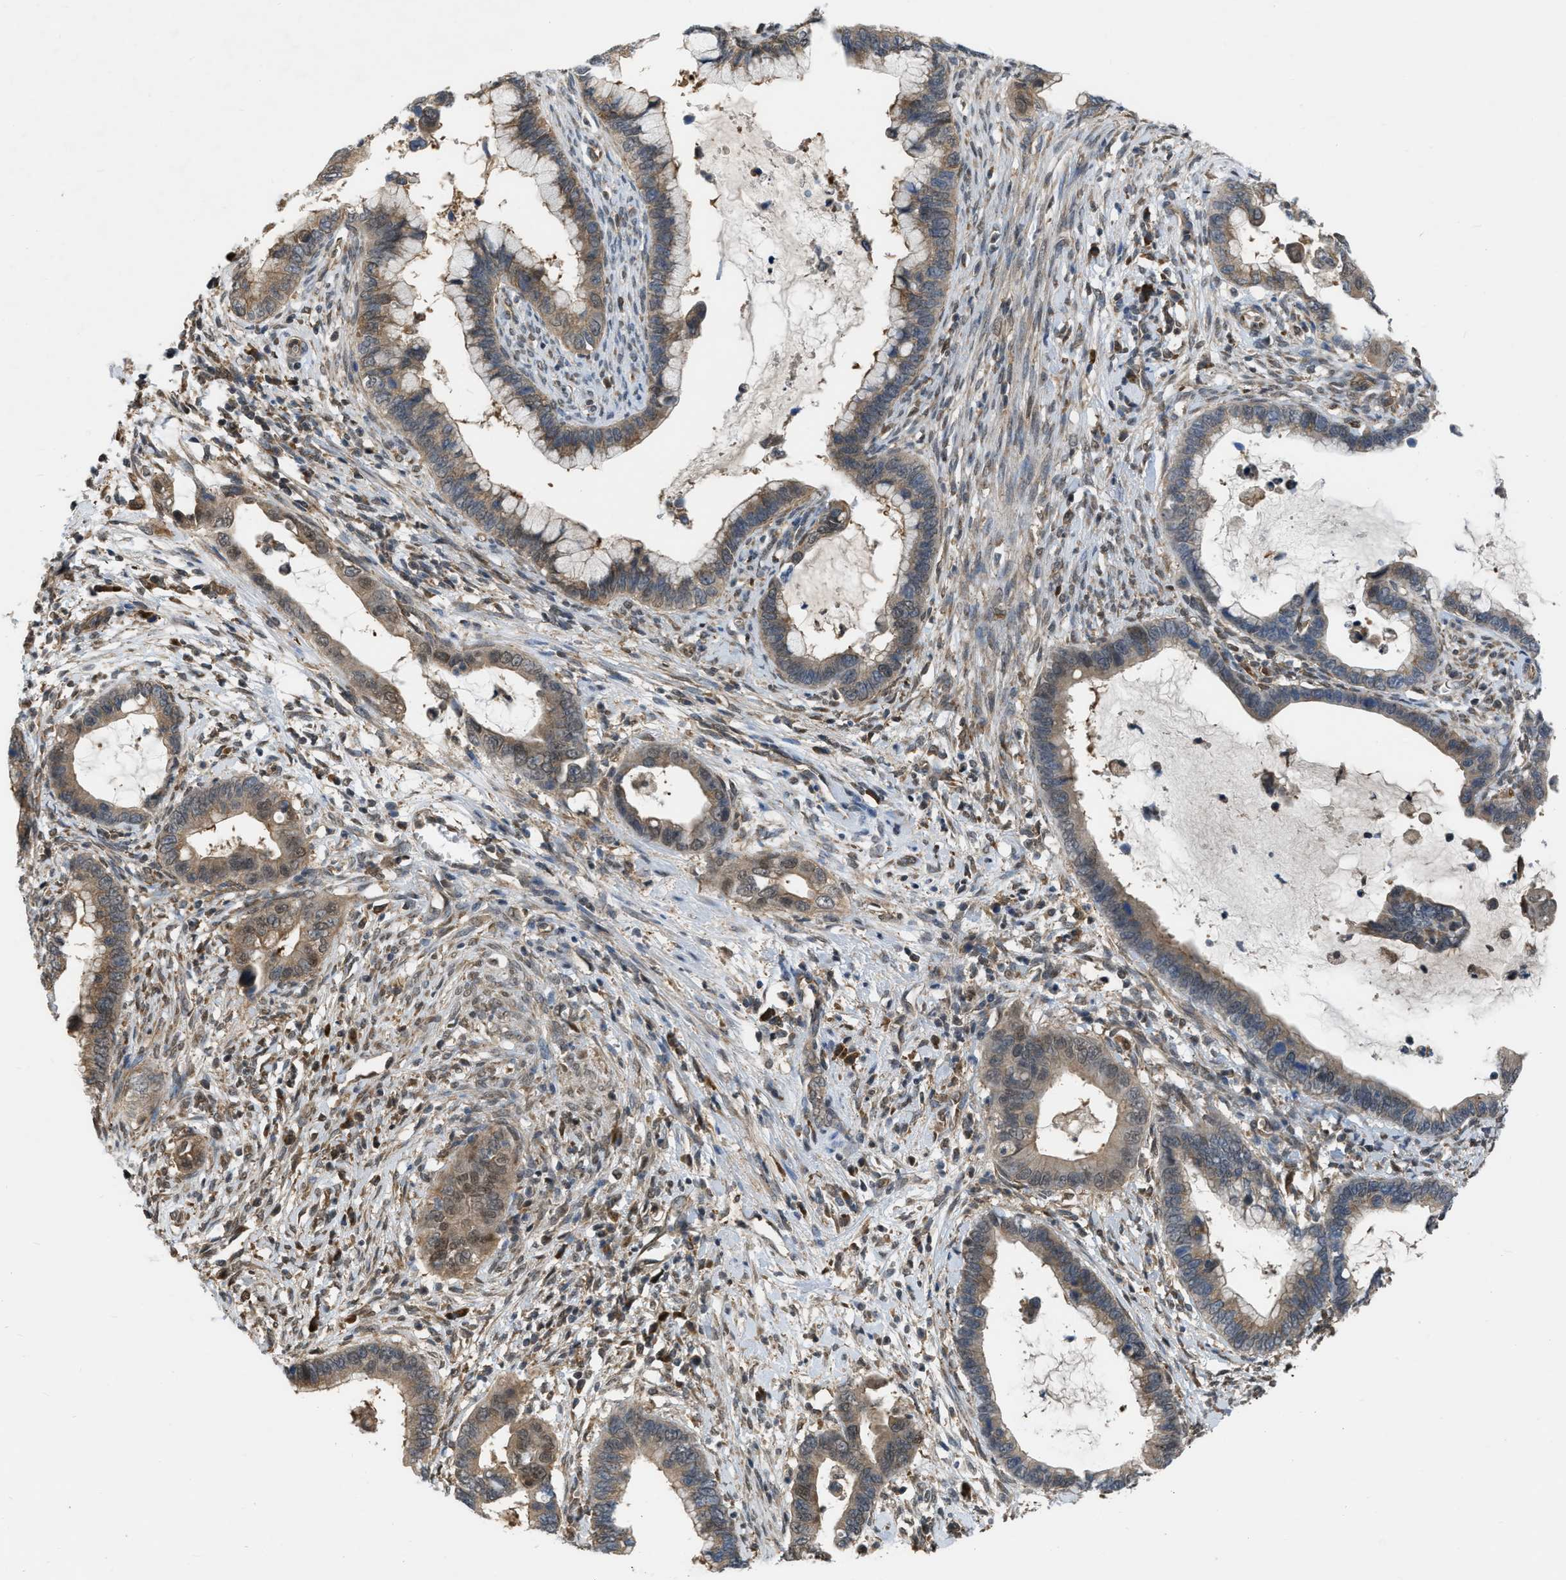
{"staining": {"intensity": "weak", "quantity": ">75%", "location": "cytoplasmic/membranous"}, "tissue": "cervical cancer", "cell_type": "Tumor cells", "image_type": "cancer", "snomed": [{"axis": "morphology", "description": "Adenocarcinoma, NOS"}, {"axis": "topography", "description": "Cervix"}], "caption": "The micrograph demonstrates staining of adenocarcinoma (cervical), revealing weak cytoplasmic/membranous protein expression (brown color) within tumor cells.", "gene": "BCL7C", "patient": {"sex": "female", "age": 44}}